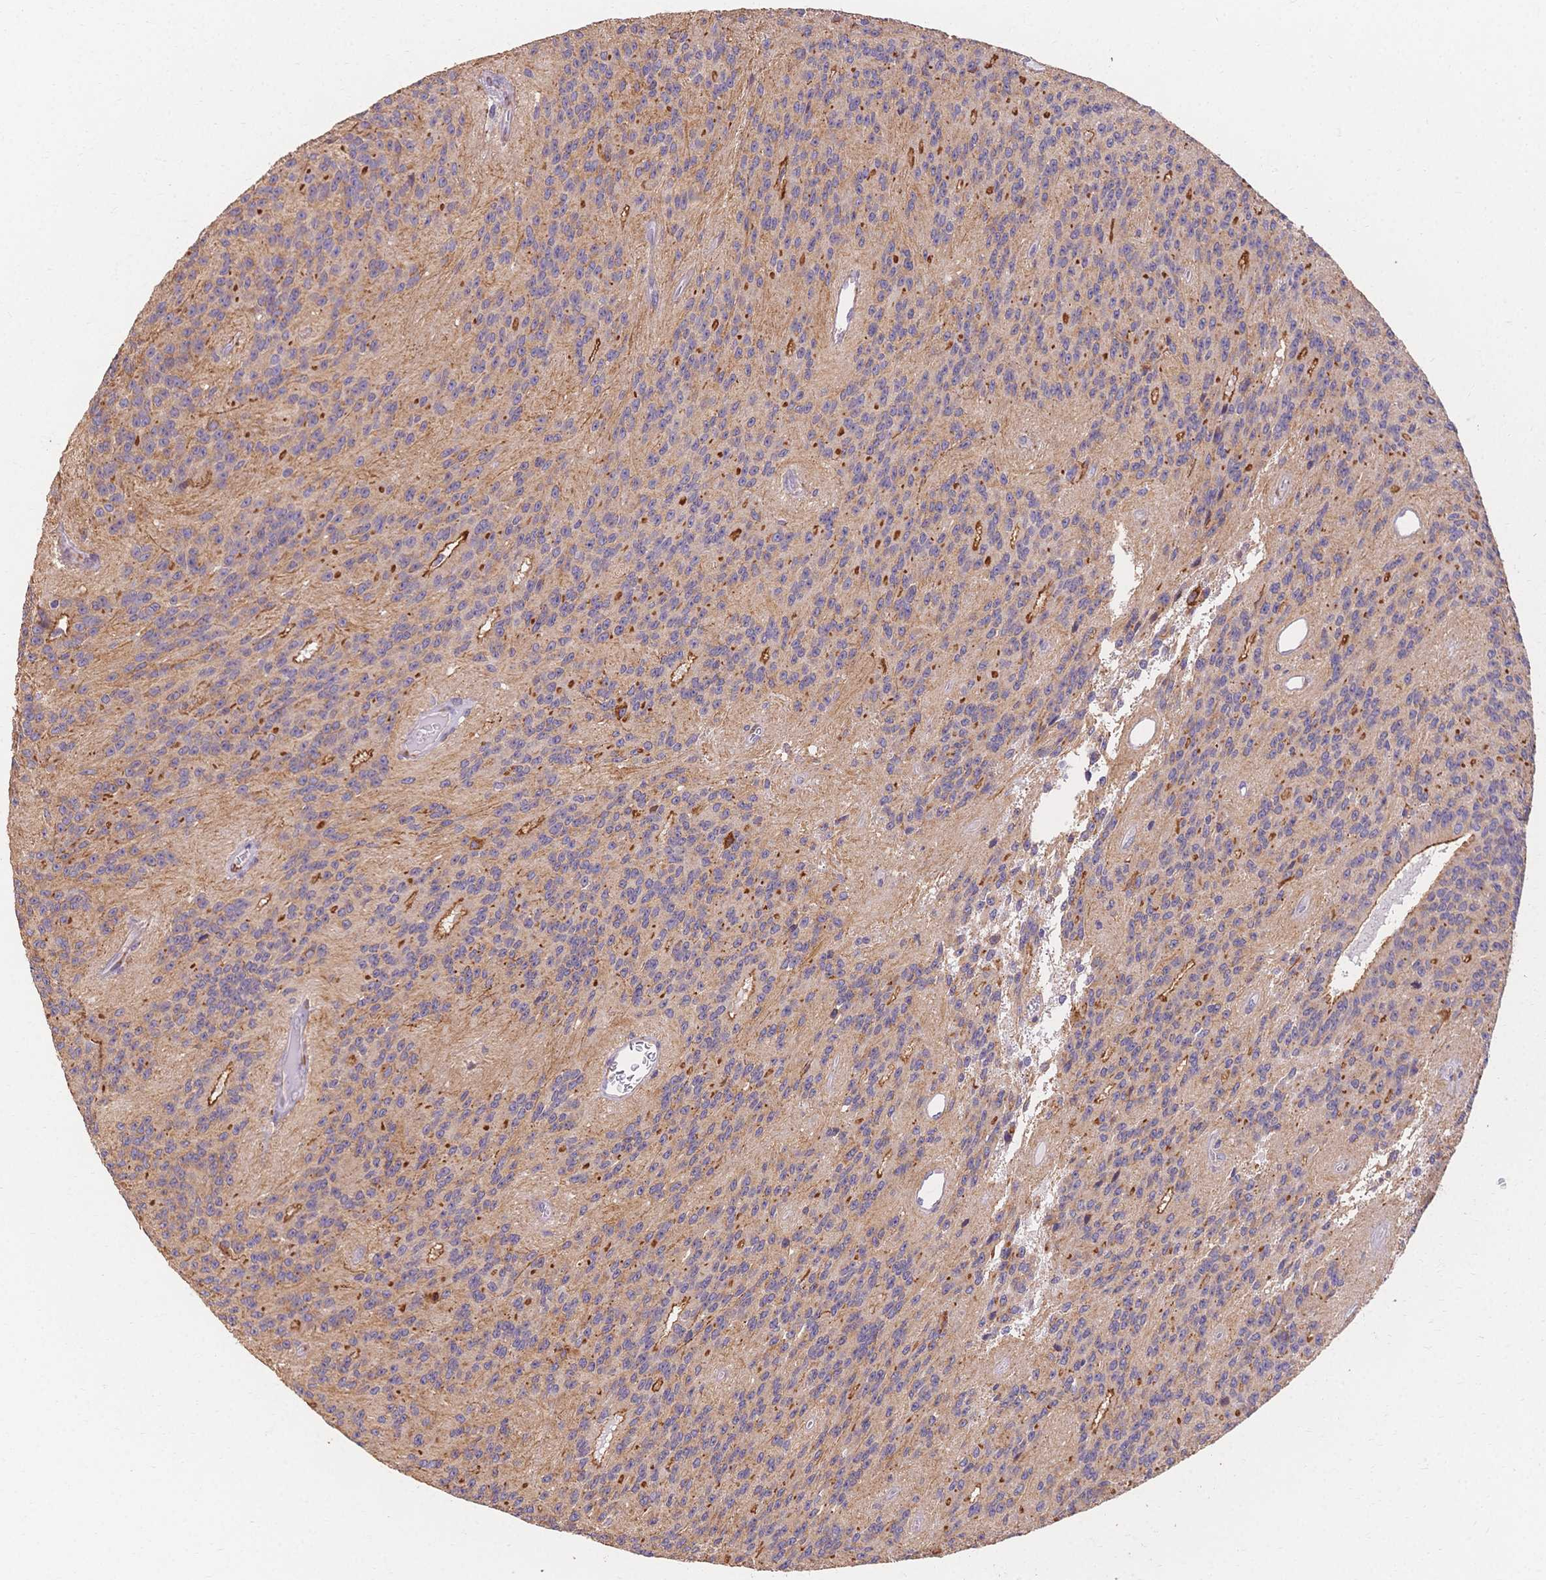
{"staining": {"intensity": "negative", "quantity": "none", "location": "none"}, "tissue": "glioma", "cell_type": "Tumor cells", "image_type": "cancer", "snomed": [{"axis": "morphology", "description": "Glioma, malignant, Low grade"}, {"axis": "topography", "description": "Brain"}], "caption": "Immunohistochemical staining of human malignant low-grade glioma reveals no significant expression in tumor cells. (DAB (3,3'-diaminobenzidine) immunohistochemistry visualized using brightfield microscopy, high magnification).", "gene": "HS3ST5", "patient": {"sex": "male", "age": 31}}